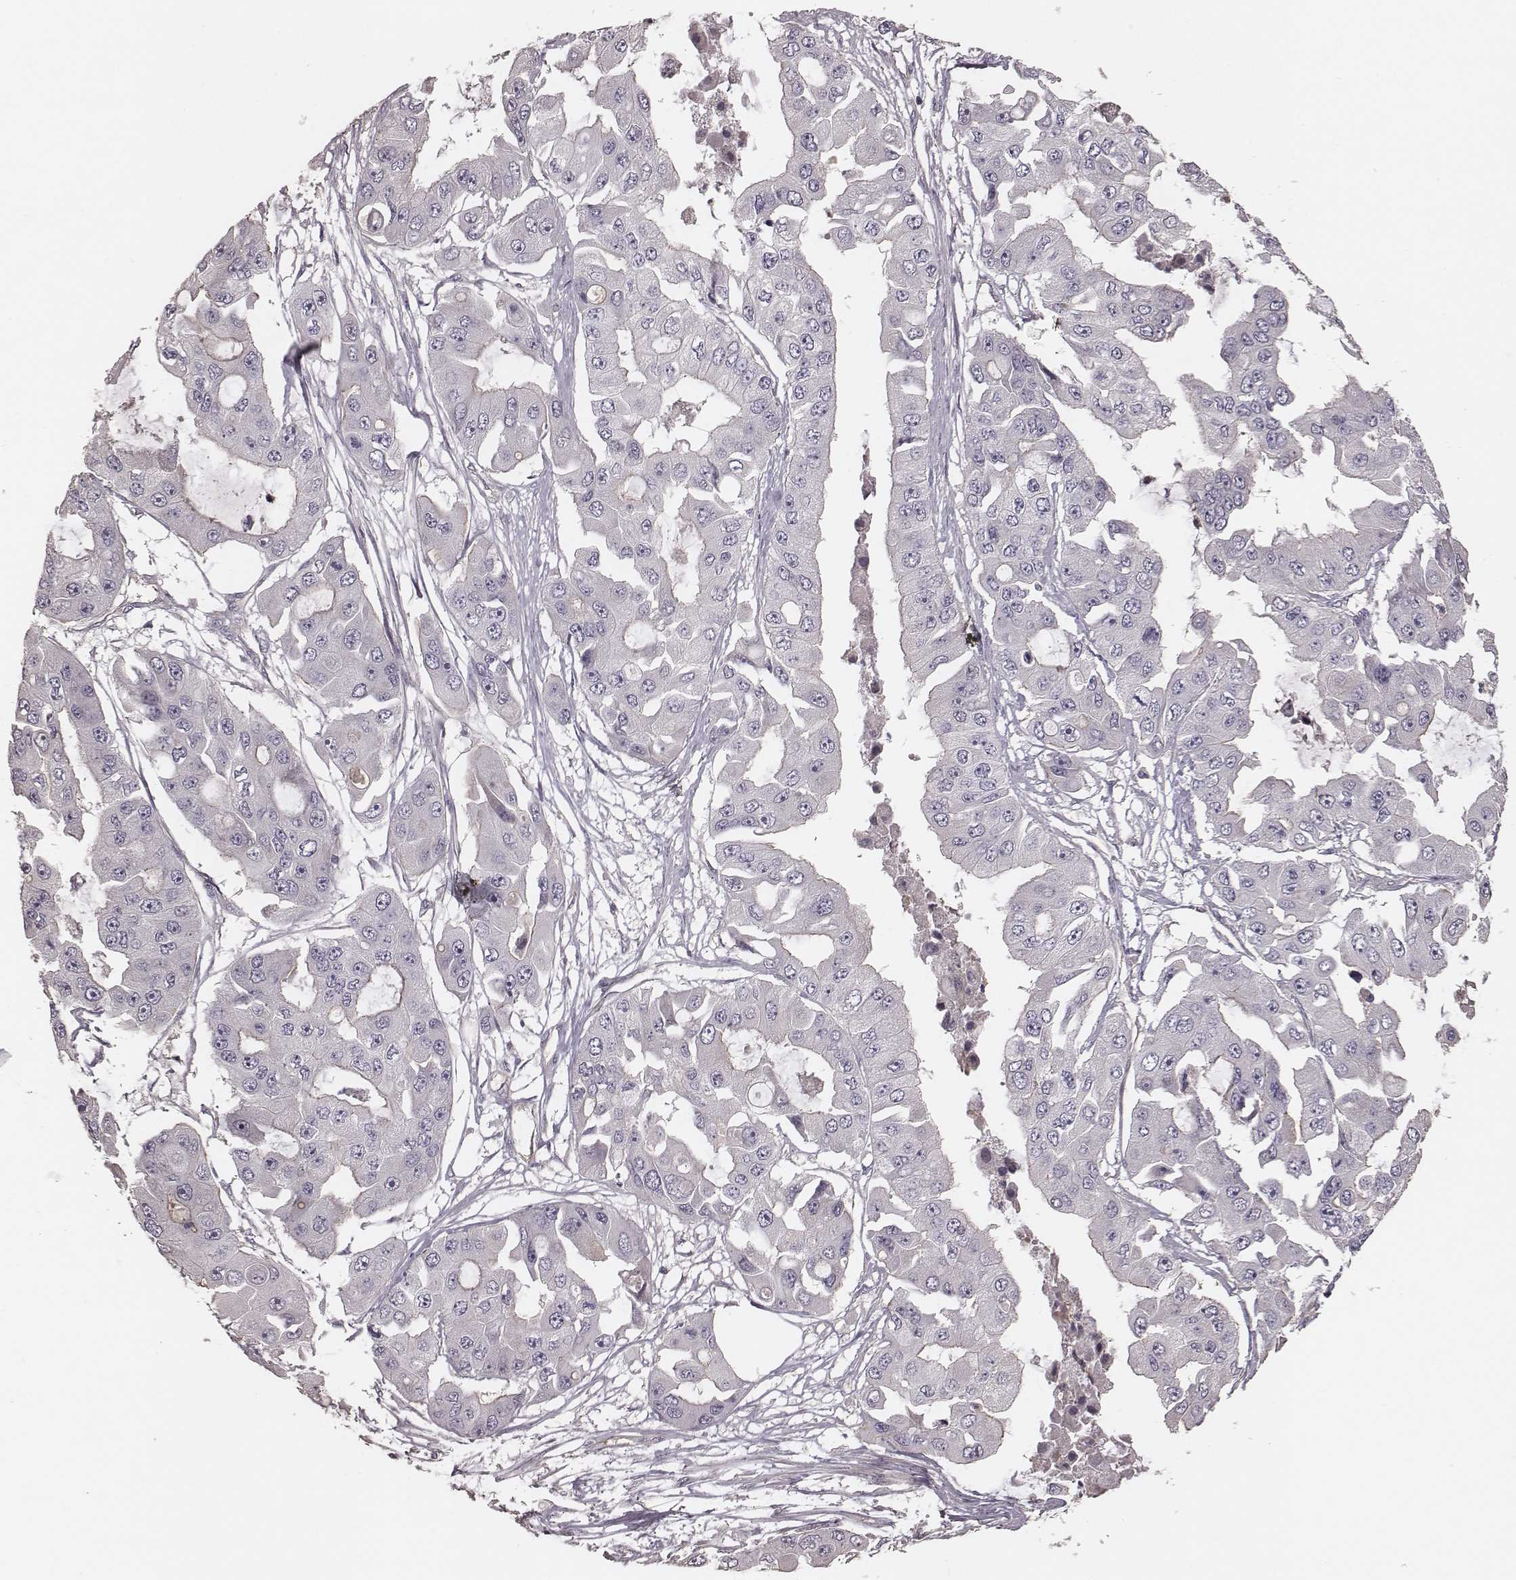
{"staining": {"intensity": "negative", "quantity": "none", "location": "none"}, "tissue": "ovarian cancer", "cell_type": "Tumor cells", "image_type": "cancer", "snomed": [{"axis": "morphology", "description": "Cystadenocarcinoma, serous, NOS"}, {"axis": "topography", "description": "Ovary"}], "caption": "High magnification brightfield microscopy of ovarian cancer (serous cystadenocarcinoma) stained with DAB (brown) and counterstained with hematoxylin (blue): tumor cells show no significant staining. (DAB (3,3'-diaminobenzidine) immunohistochemistry (IHC) with hematoxylin counter stain).", "gene": "OTOGL", "patient": {"sex": "female", "age": 56}}